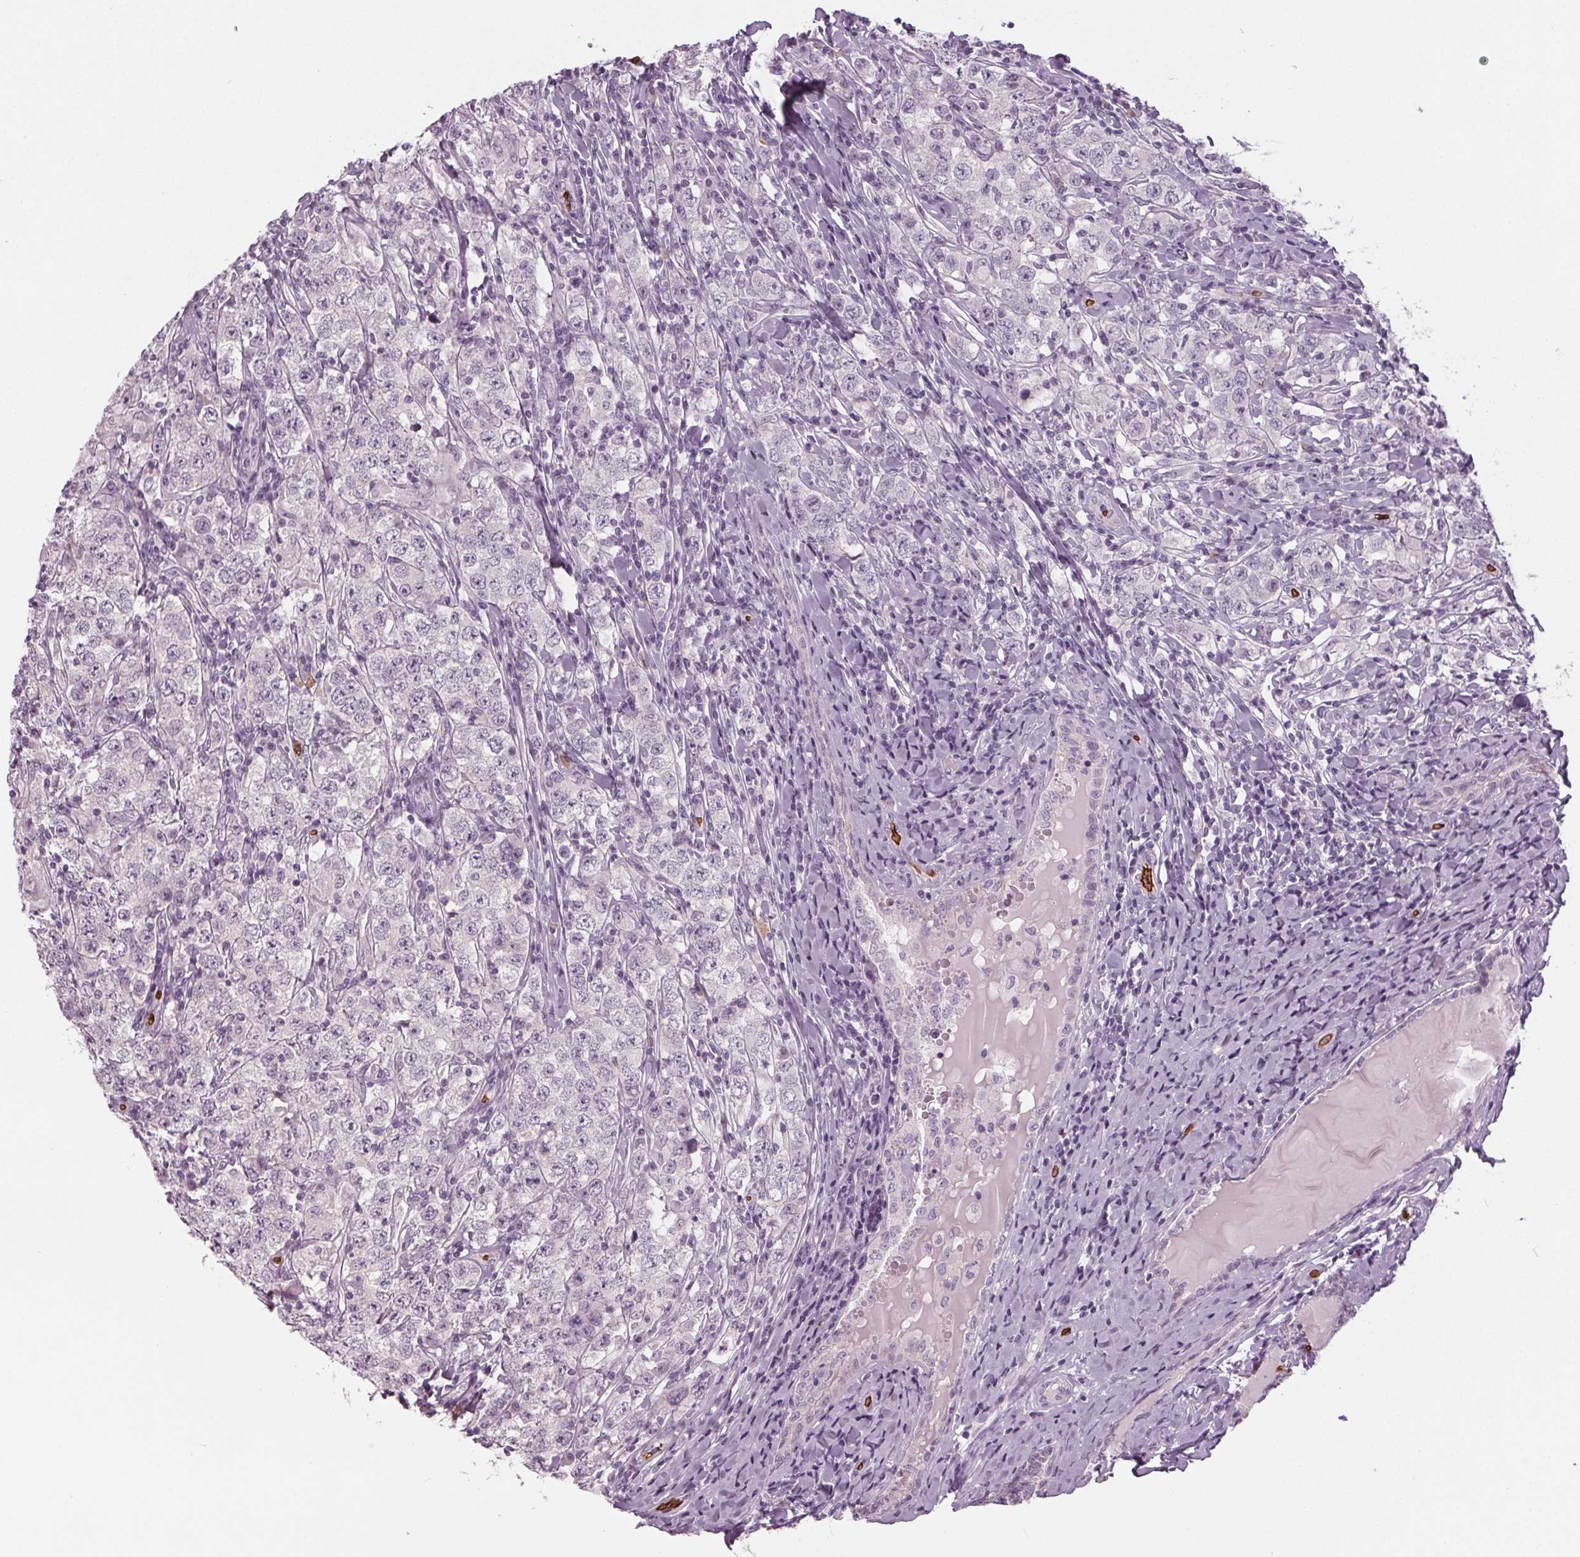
{"staining": {"intensity": "negative", "quantity": "none", "location": "none"}, "tissue": "testis cancer", "cell_type": "Tumor cells", "image_type": "cancer", "snomed": [{"axis": "morphology", "description": "Seminoma, NOS"}, {"axis": "morphology", "description": "Carcinoma, Embryonal, NOS"}, {"axis": "topography", "description": "Testis"}], "caption": "This is an immunohistochemistry micrograph of testis cancer. There is no positivity in tumor cells.", "gene": "SLC4A1", "patient": {"sex": "male", "age": 41}}